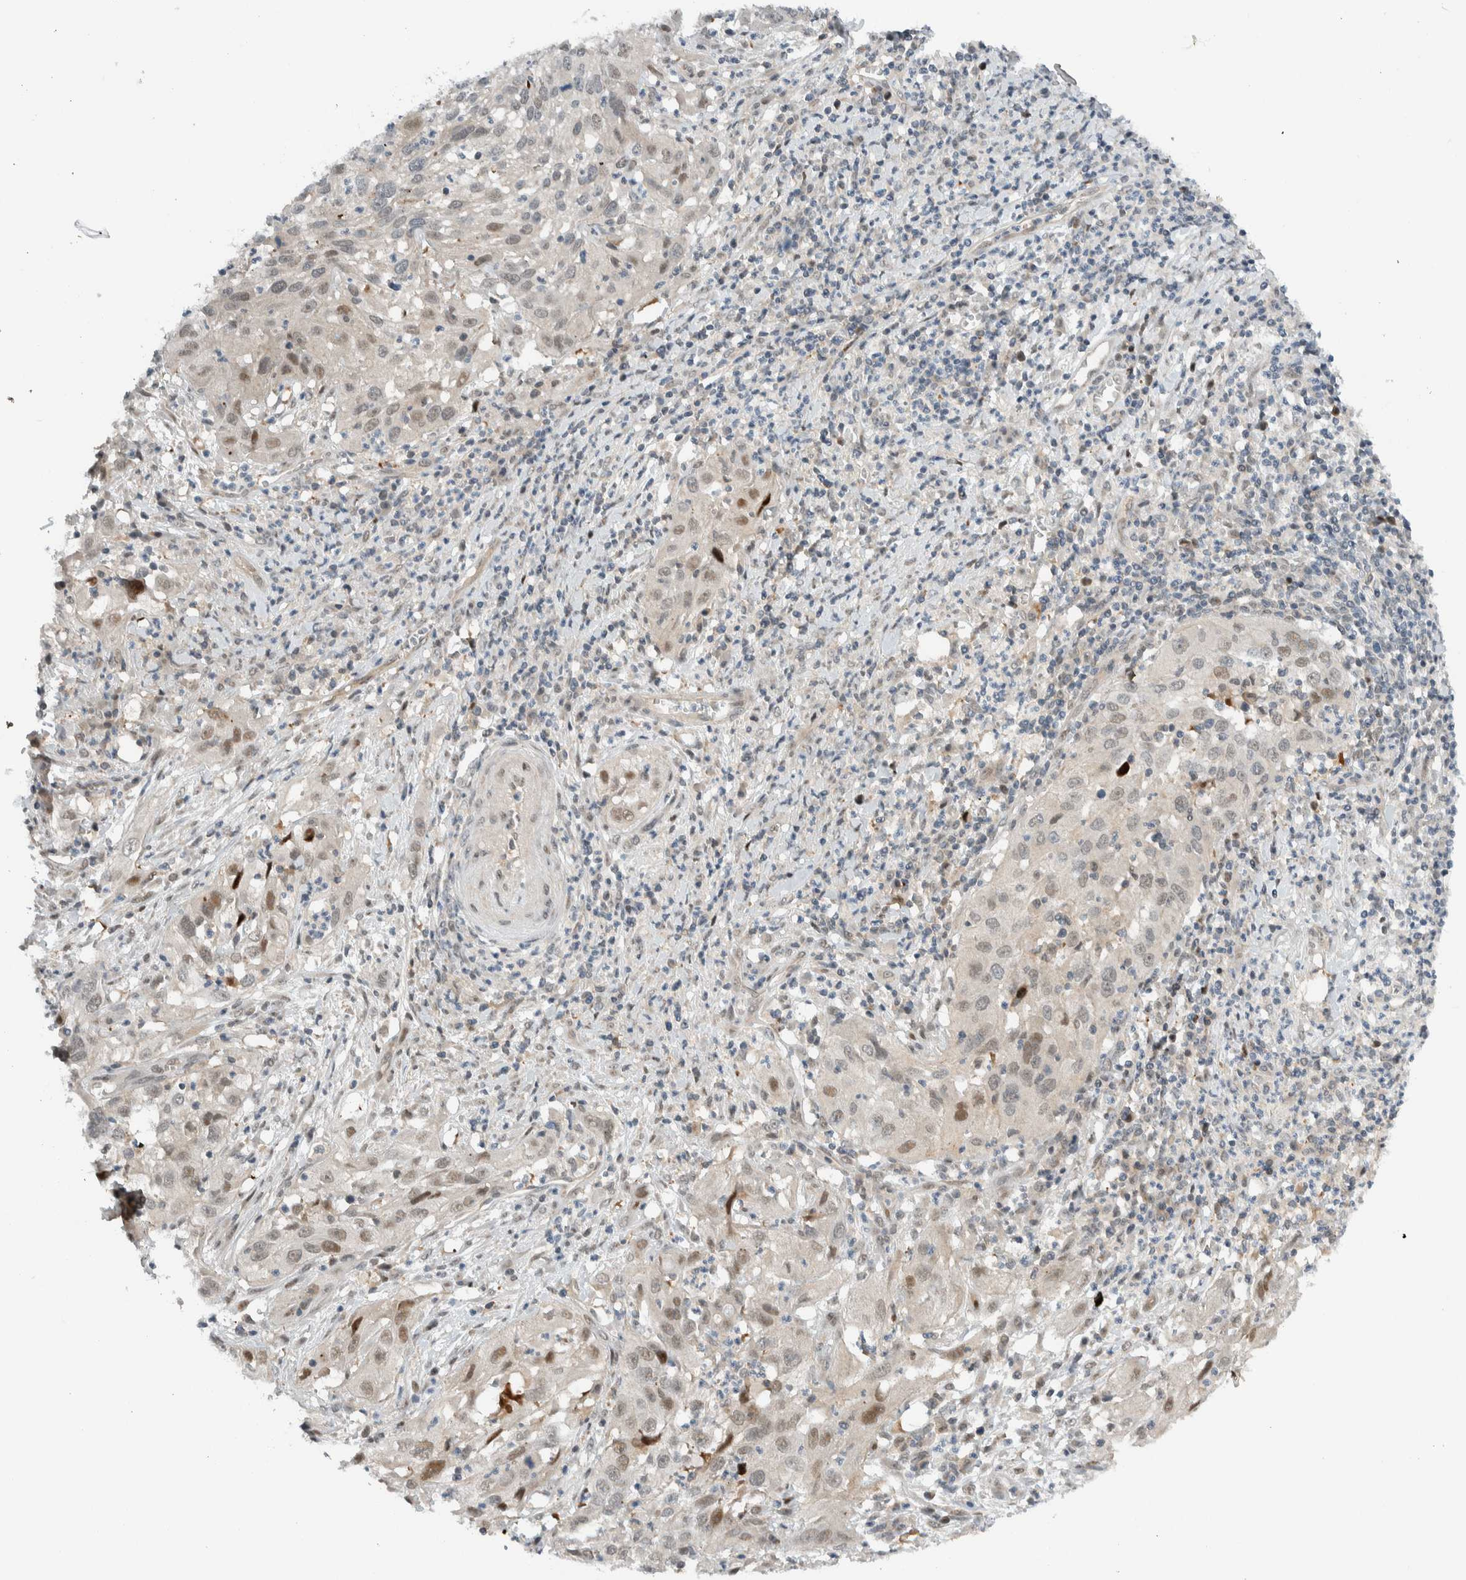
{"staining": {"intensity": "moderate", "quantity": "25%-75%", "location": "nuclear"}, "tissue": "cervical cancer", "cell_type": "Tumor cells", "image_type": "cancer", "snomed": [{"axis": "morphology", "description": "Squamous cell carcinoma, NOS"}, {"axis": "topography", "description": "Cervix"}], "caption": "Cervical cancer (squamous cell carcinoma) stained with a brown dye reveals moderate nuclear positive staining in approximately 25%-75% of tumor cells.", "gene": "NCR3LG1", "patient": {"sex": "female", "age": 32}}